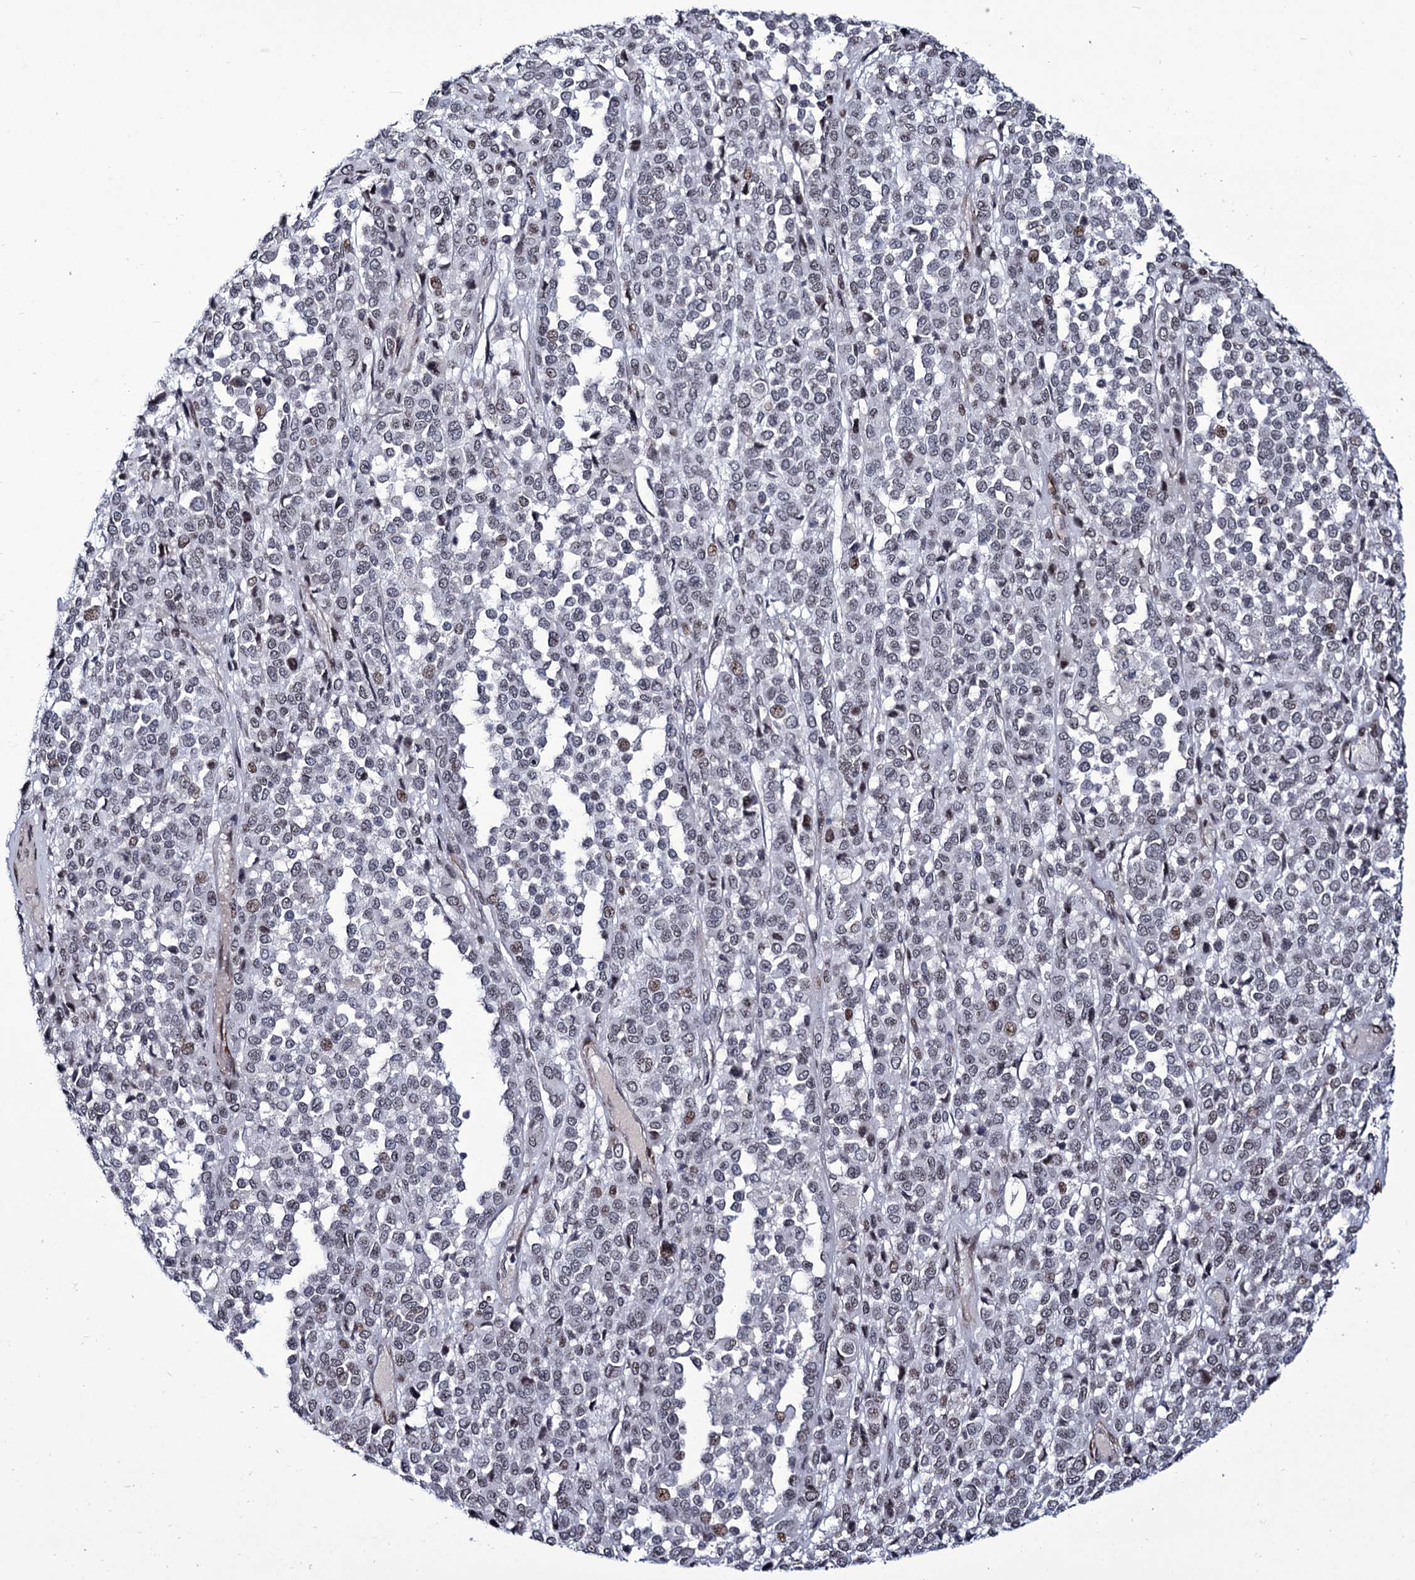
{"staining": {"intensity": "weak", "quantity": "<25%", "location": "nuclear"}, "tissue": "melanoma", "cell_type": "Tumor cells", "image_type": "cancer", "snomed": [{"axis": "morphology", "description": "Malignant melanoma, Metastatic site"}, {"axis": "topography", "description": "Pancreas"}], "caption": "IHC of melanoma exhibits no staining in tumor cells.", "gene": "ZC3H12C", "patient": {"sex": "female", "age": 30}}